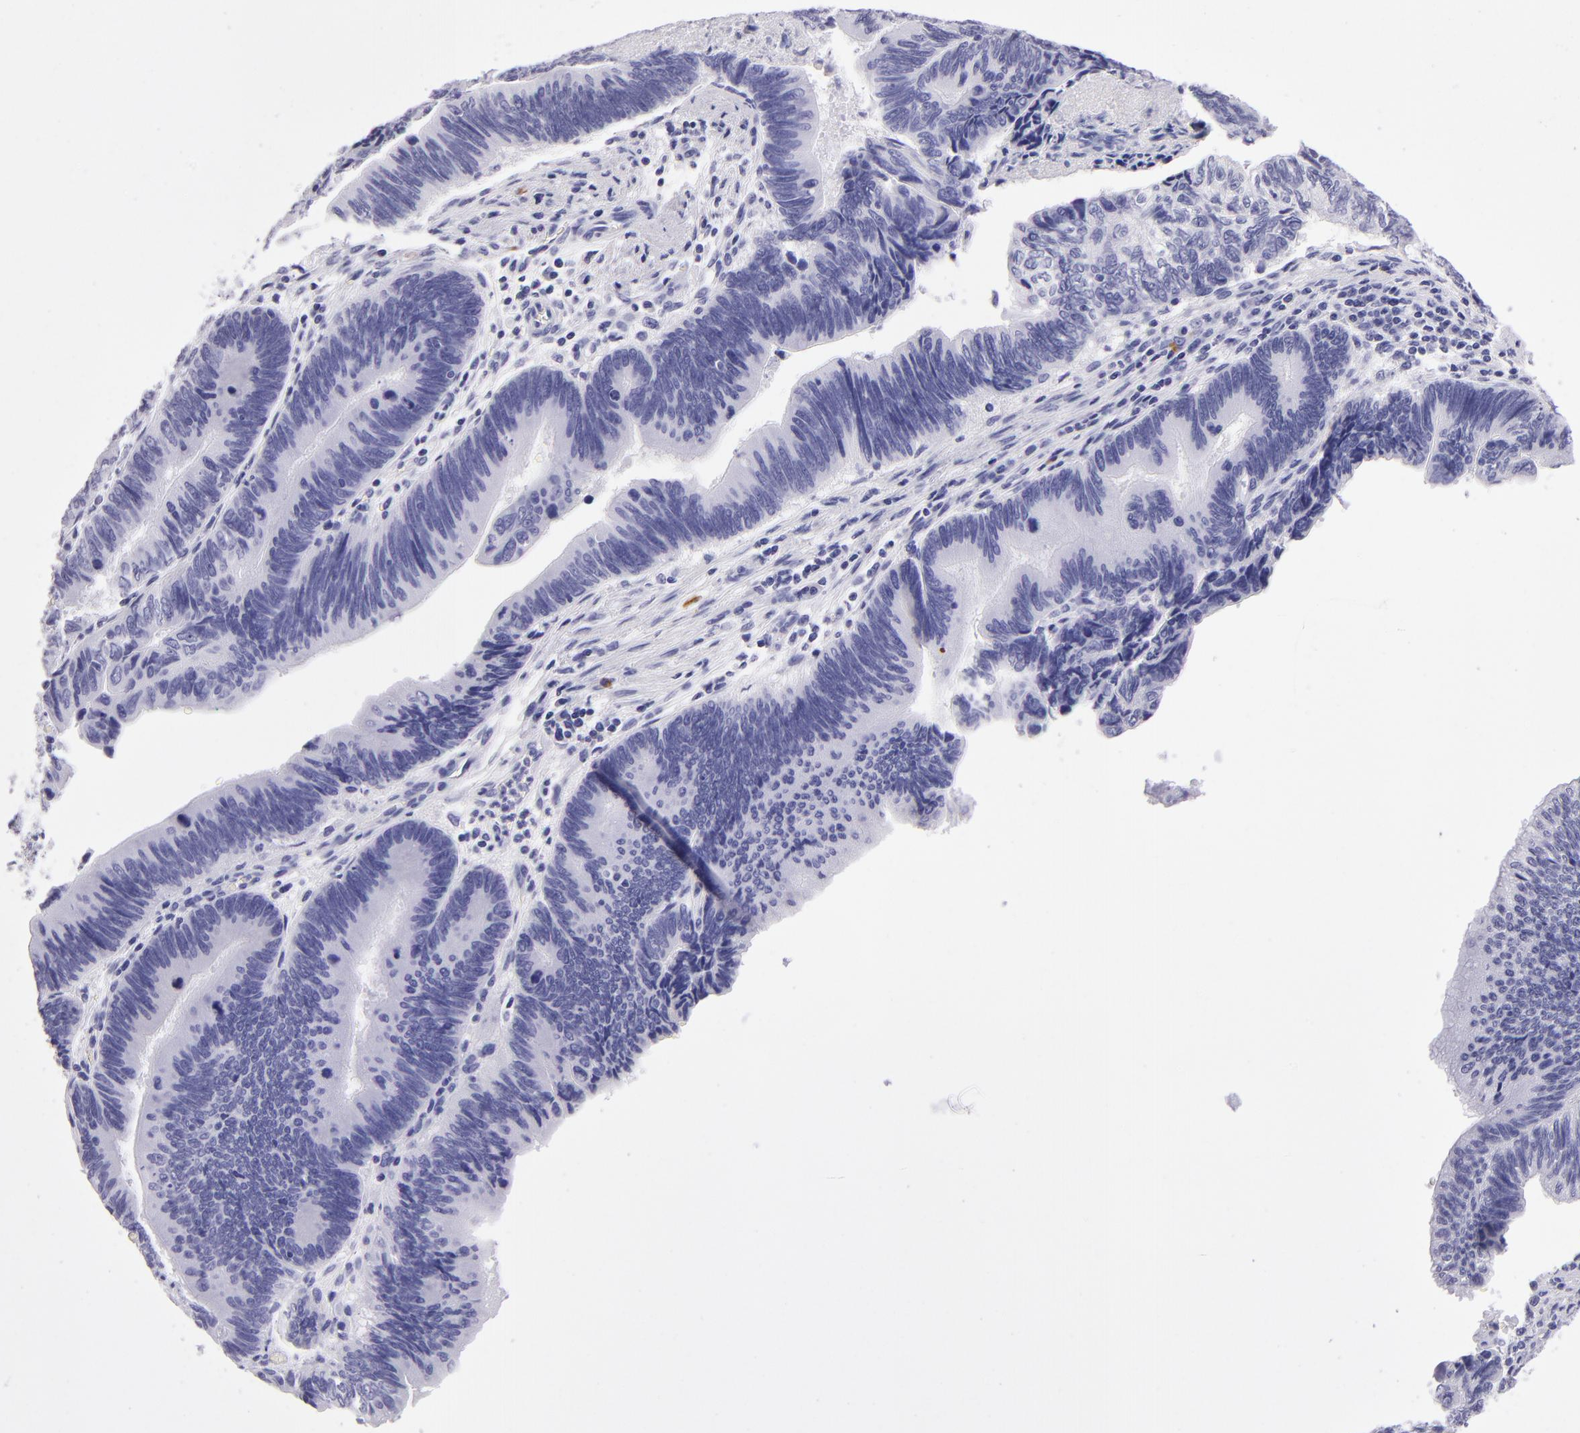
{"staining": {"intensity": "negative", "quantity": "none", "location": "none"}, "tissue": "pancreatic cancer", "cell_type": "Tumor cells", "image_type": "cancer", "snomed": [{"axis": "morphology", "description": "Adenocarcinoma, NOS"}, {"axis": "topography", "description": "Pancreas"}], "caption": "This is an IHC image of pancreatic cancer. There is no expression in tumor cells.", "gene": "TYRP1", "patient": {"sex": "female", "age": 70}}